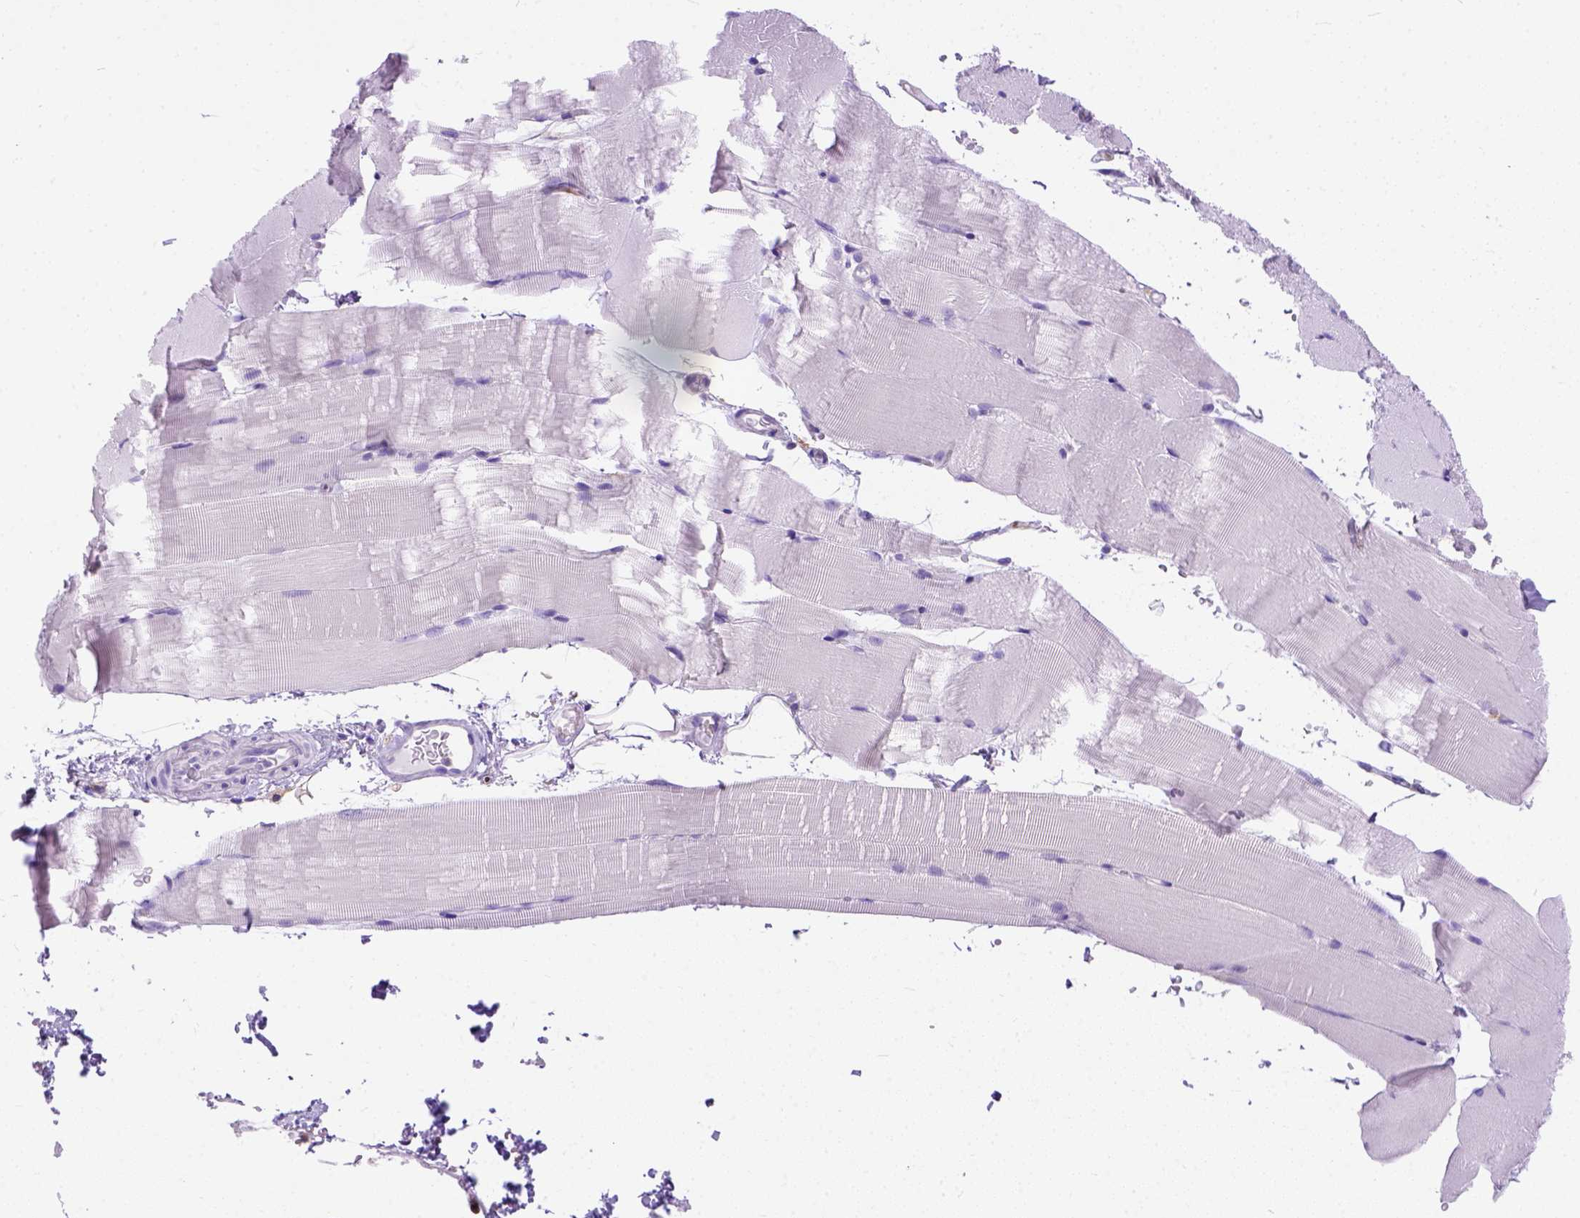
{"staining": {"intensity": "negative", "quantity": "none", "location": "none"}, "tissue": "skeletal muscle", "cell_type": "Myocytes", "image_type": "normal", "snomed": [{"axis": "morphology", "description": "Normal tissue, NOS"}, {"axis": "topography", "description": "Skeletal muscle"}], "caption": "Myocytes are negative for protein expression in unremarkable human skeletal muscle. (DAB immunohistochemistry visualized using brightfield microscopy, high magnification).", "gene": "PLK4", "patient": {"sex": "female", "age": 37}}